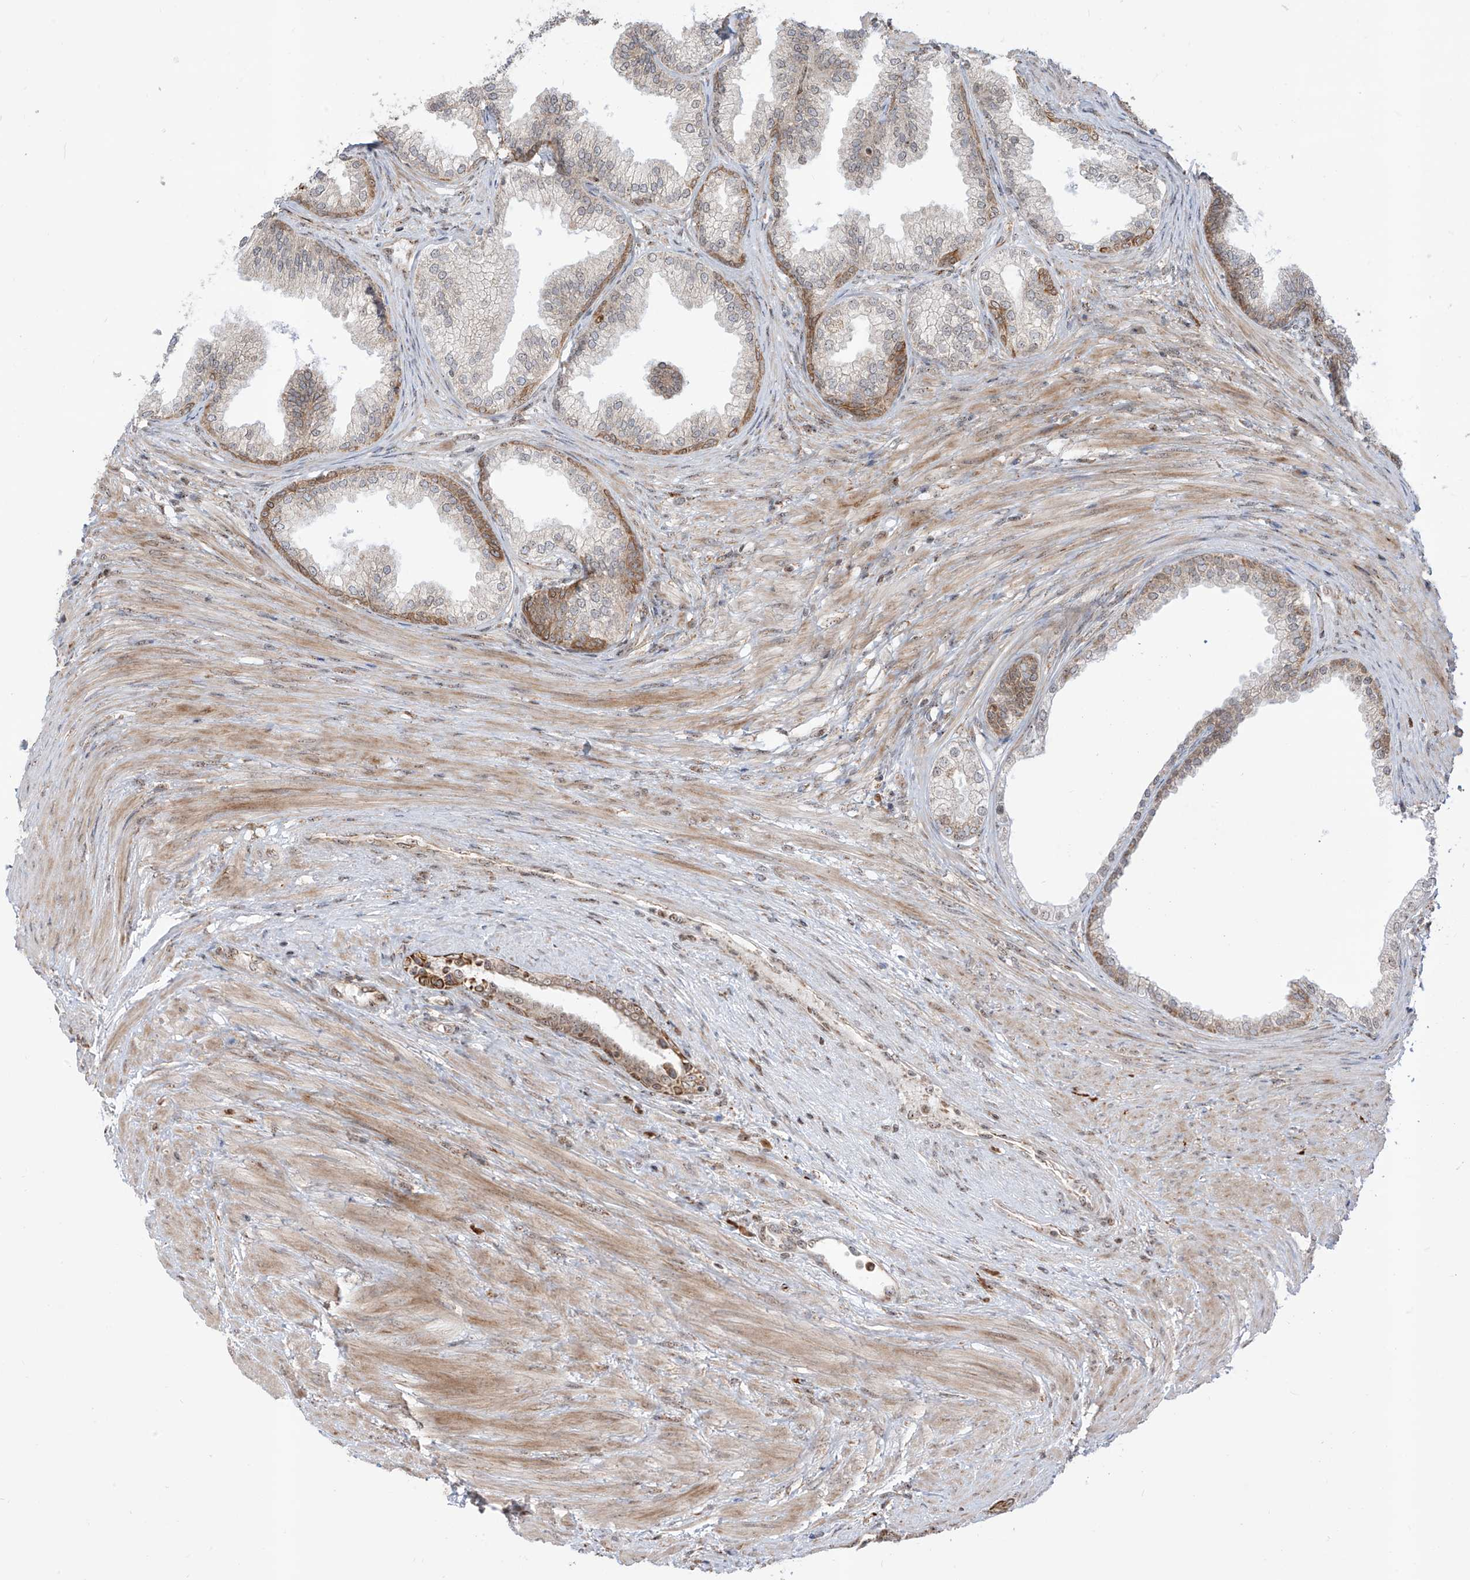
{"staining": {"intensity": "moderate", "quantity": "25%-75%", "location": "cytoplasmic/membranous"}, "tissue": "prostate", "cell_type": "Glandular cells", "image_type": "normal", "snomed": [{"axis": "morphology", "description": "Normal tissue, NOS"}, {"axis": "topography", "description": "Prostate"}], "caption": "Protein analysis of unremarkable prostate reveals moderate cytoplasmic/membranous staining in about 25%-75% of glandular cells.", "gene": "ZBTB8A", "patient": {"sex": "male", "age": 76}}